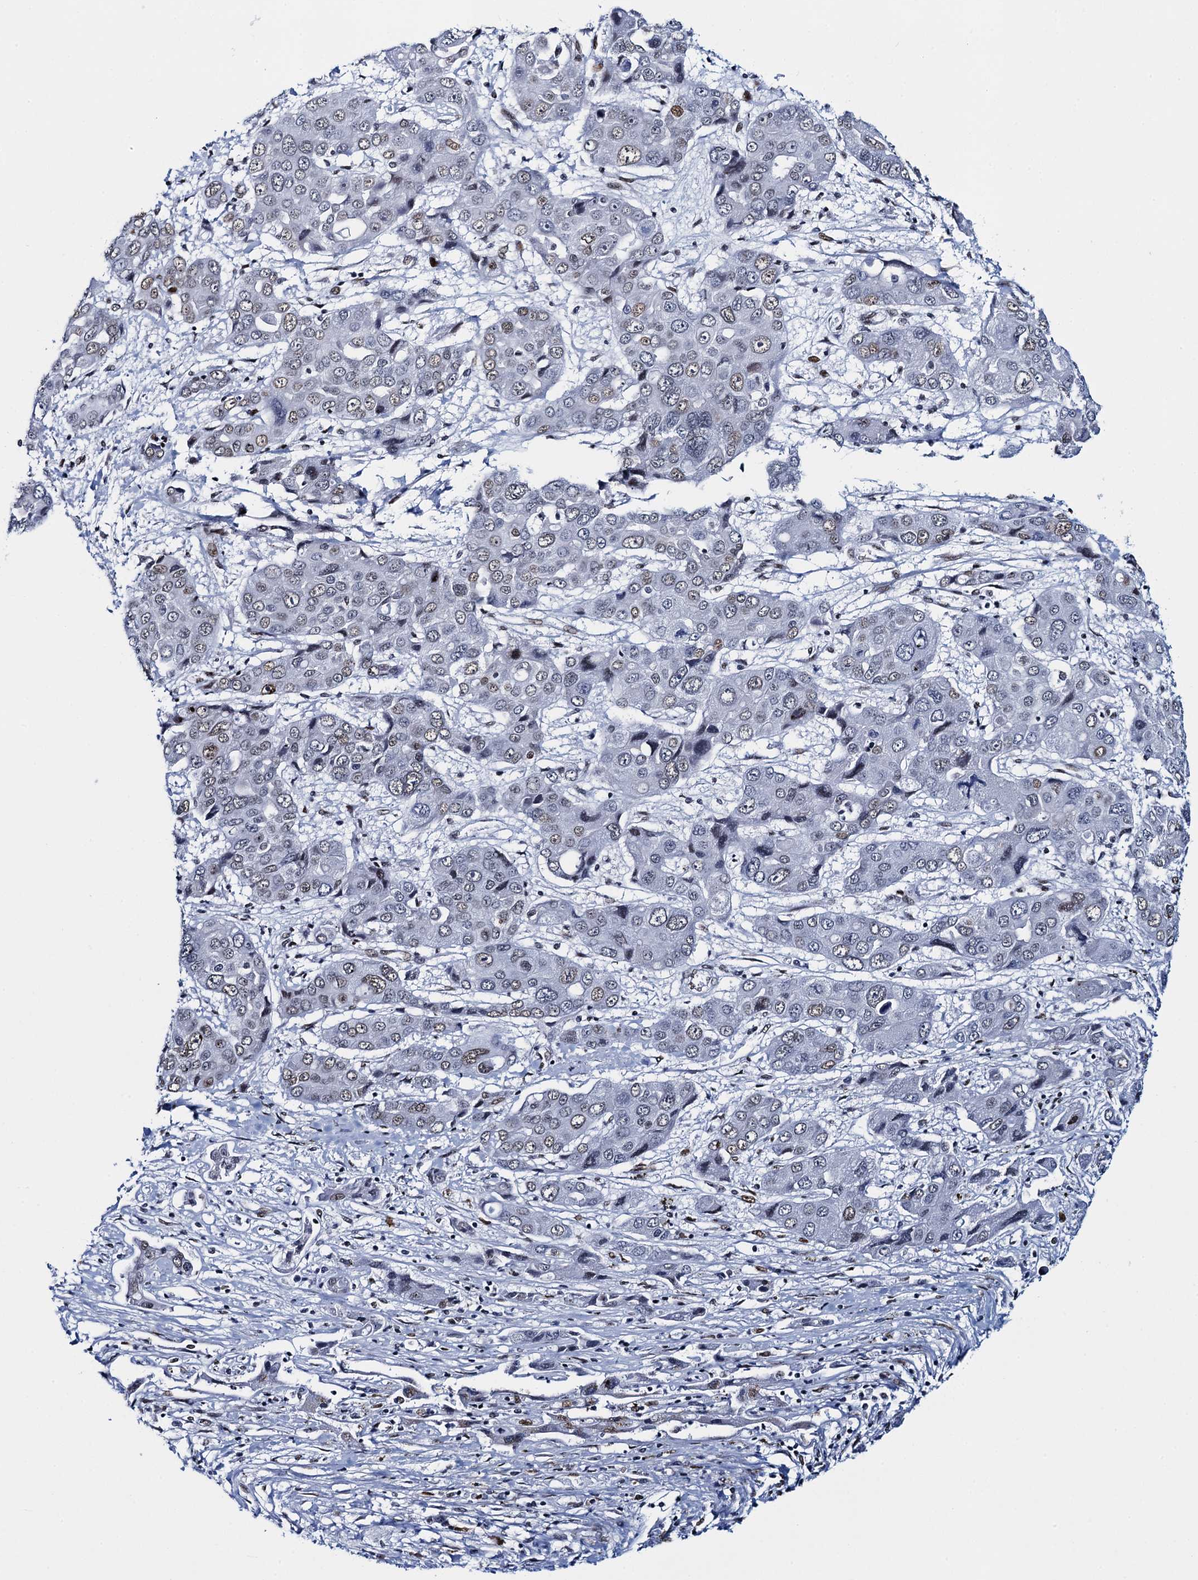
{"staining": {"intensity": "weak", "quantity": "25%-75%", "location": "nuclear"}, "tissue": "liver cancer", "cell_type": "Tumor cells", "image_type": "cancer", "snomed": [{"axis": "morphology", "description": "Cholangiocarcinoma"}, {"axis": "topography", "description": "Liver"}], "caption": "About 25%-75% of tumor cells in human liver cancer (cholangiocarcinoma) exhibit weak nuclear protein expression as visualized by brown immunohistochemical staining.", "gene": "HNRNPUL2", "patient": {"sex": "male", "age": 67}}